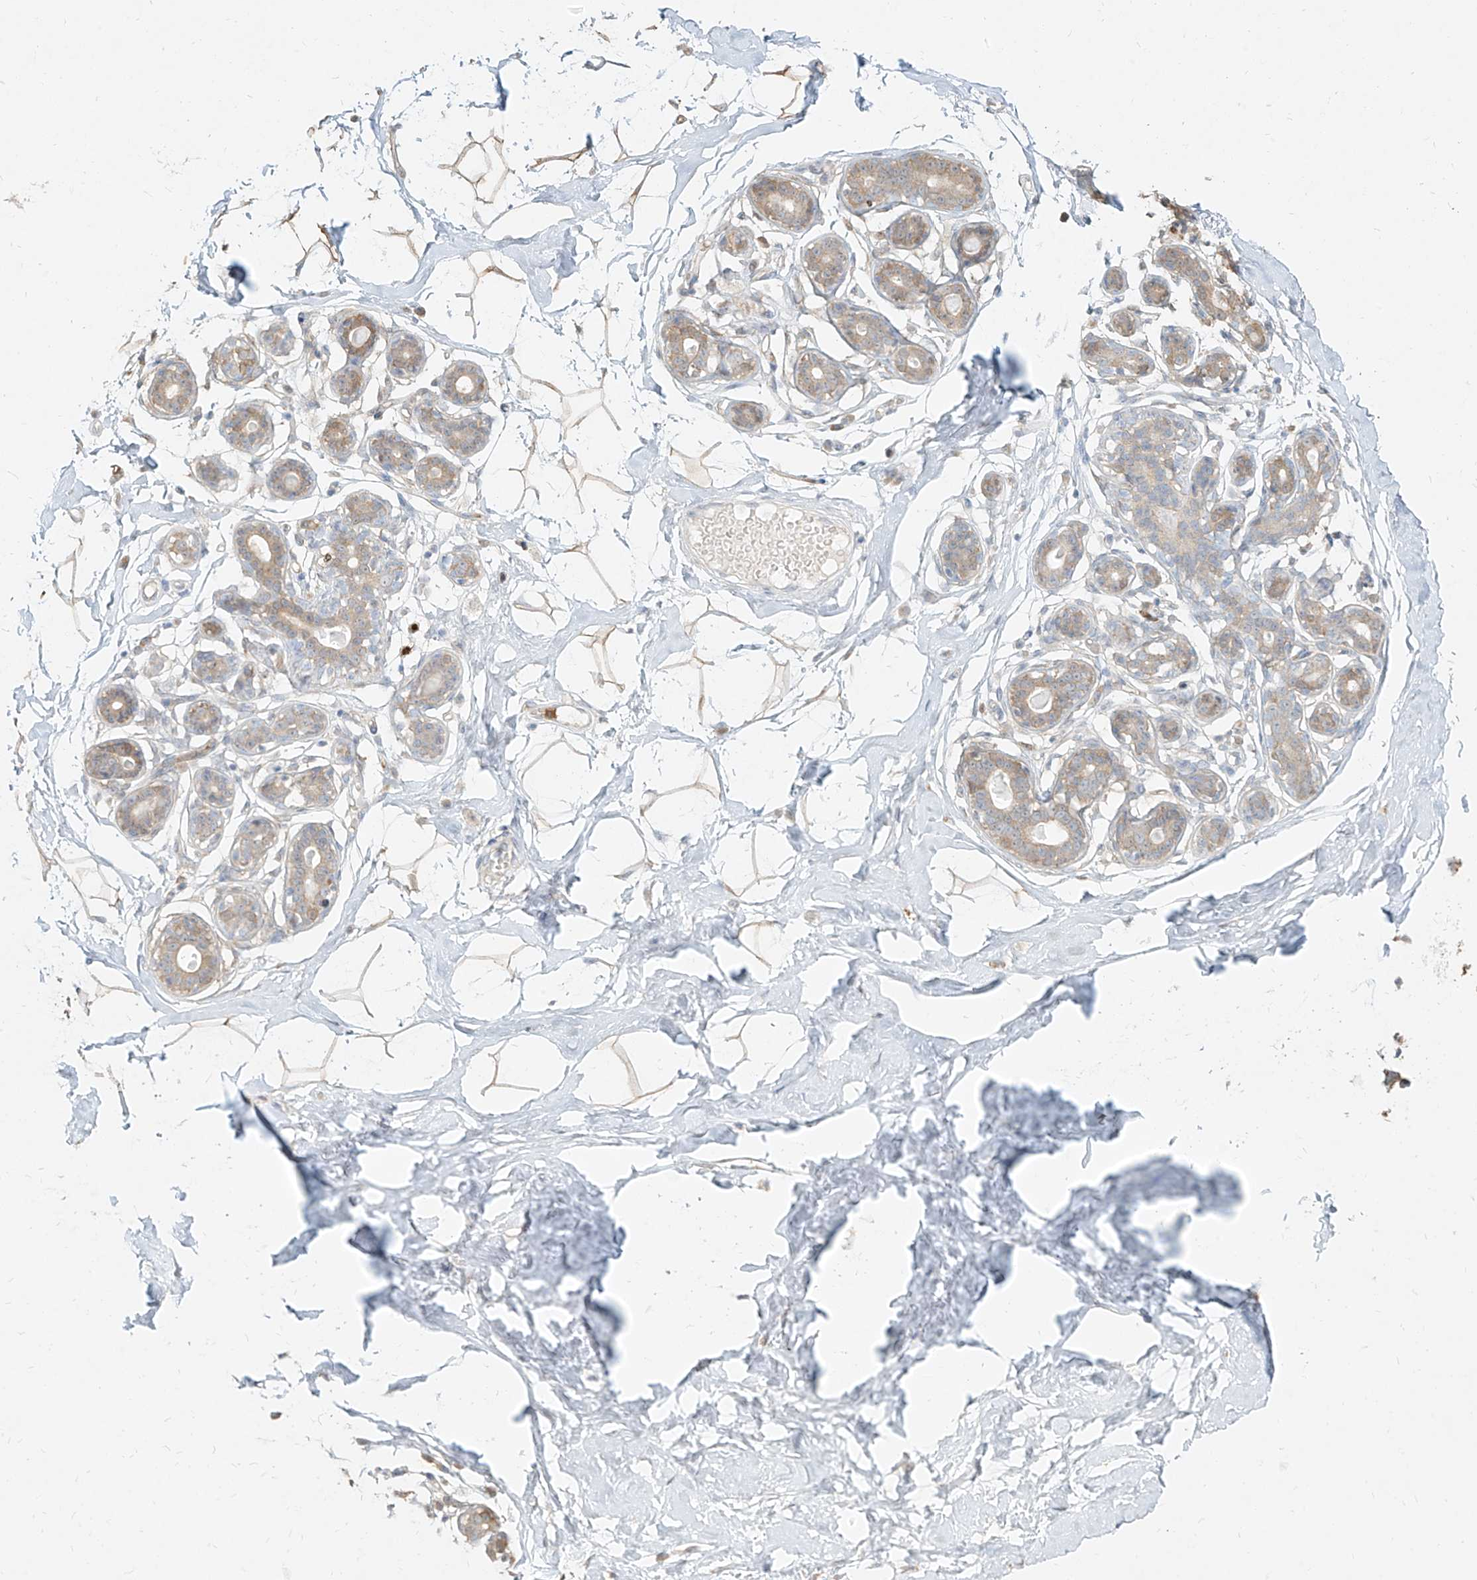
{"staining": {"intensity": "weak", "quantity": ">75%", "location": "cytoplasmic/membranous"}, "tissue": "breast", "cell_type": "Adipocytes", "image_type": "normal", "snomed": [{"axis": "morphology", "description": "Normal tissue, NOS"}, {"axis": "topography", "description": "Breast"}], "caption": "Immunohistochemistry (DAB) staining of unremarkable human breast exhibits weak cytoplasmic/membranous protein staining in about >75% of adipocytes. Nuclei are stained in blue.", "gene": "PGD", "patient": {"sex": "female", "age": 23}}